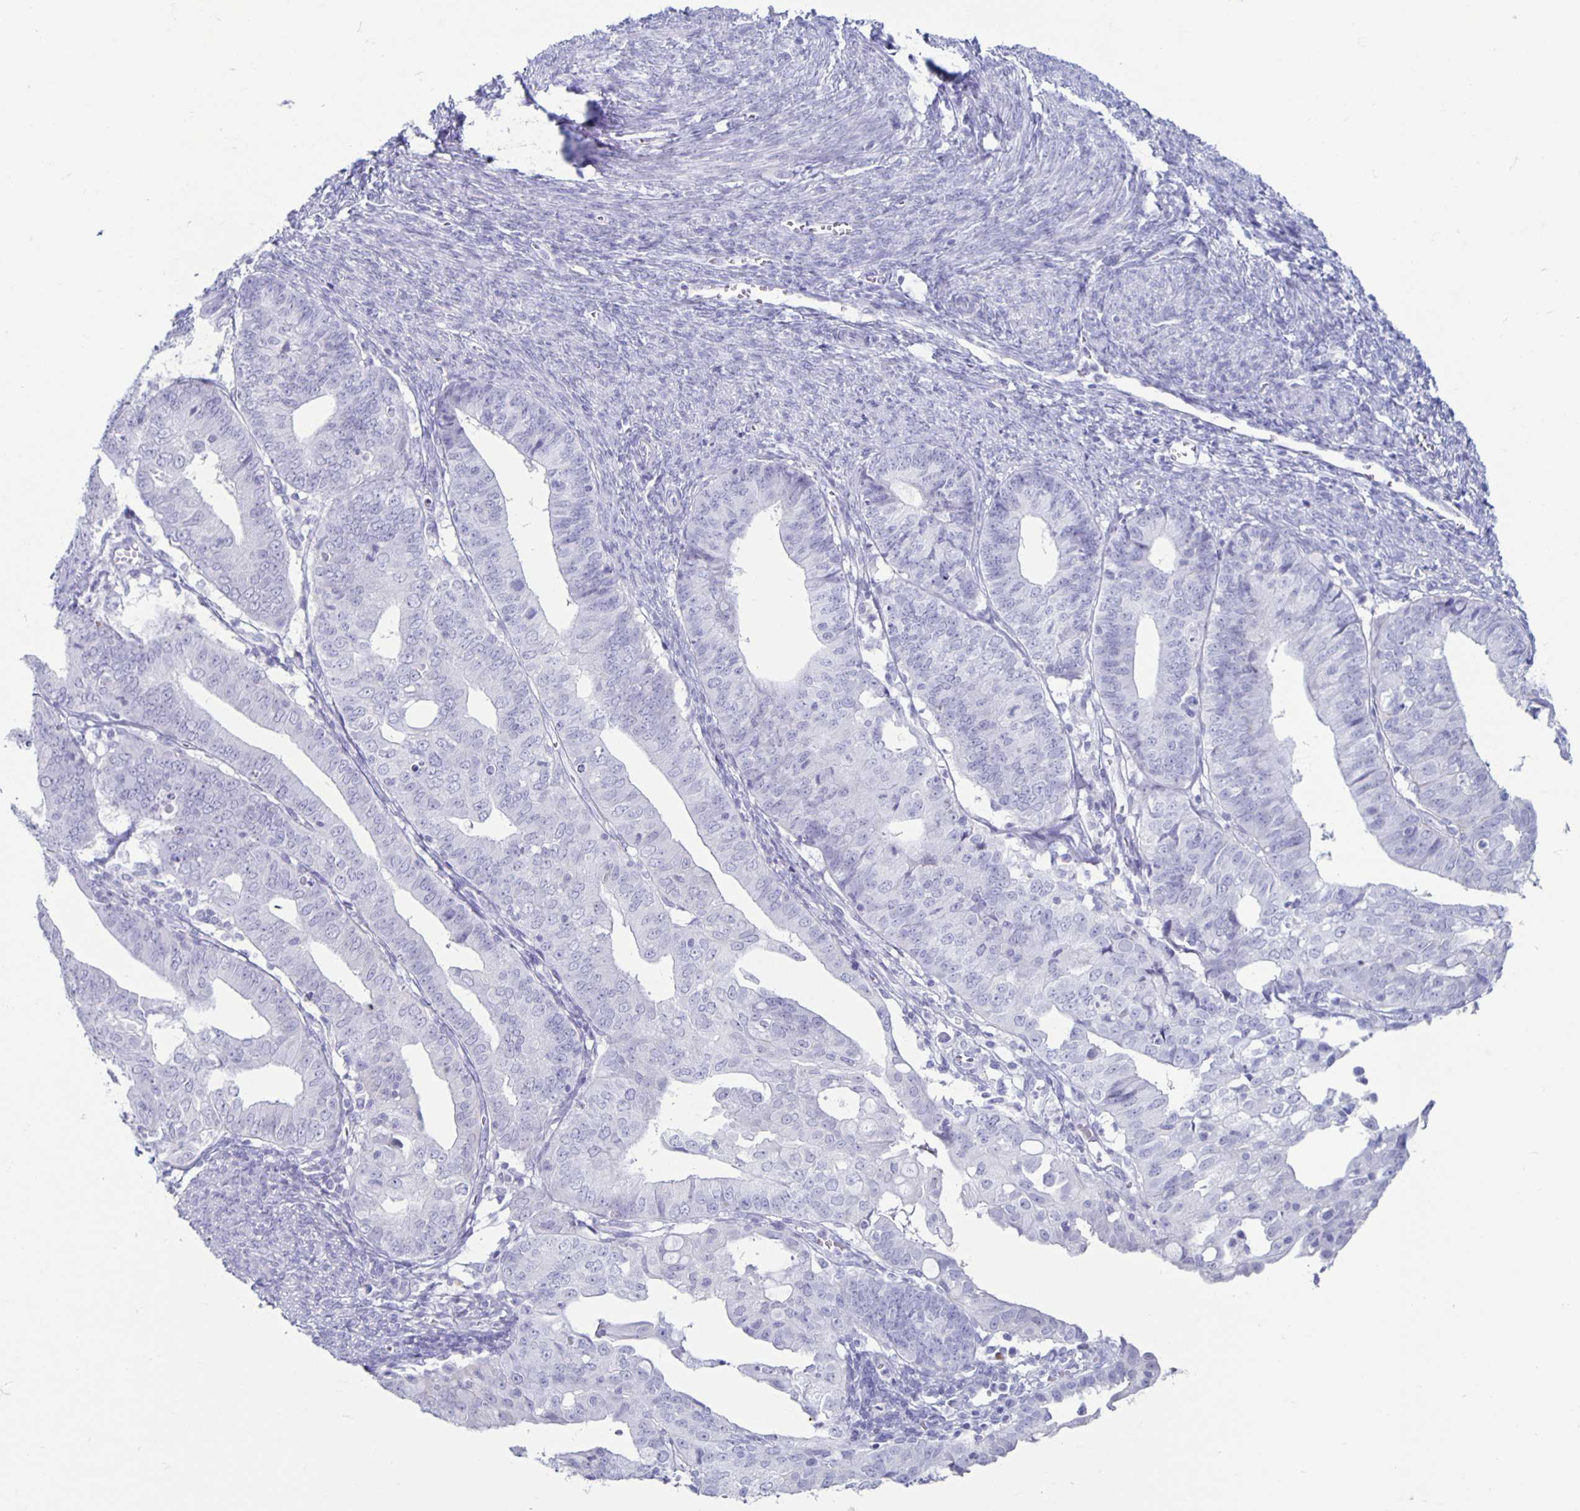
{"staining": {"intensity": "negative", "quantity": "none", "location": "none"}, "tissue": "endometrial cancer", "cell_type": "Tumor cells", "image_type": "cancer", "snomed": [{"axis": "morphology", "description": "Adenocarcinoma, NOS"}, {"axis": "topography", "description": "Endometrium"}], "caption": "The IHC histopathology image has no significant expression in tumor cells of endometrial cancer tissue.", "gene": "CT45A5", "patient": {"sex": "female", "age": 56}}